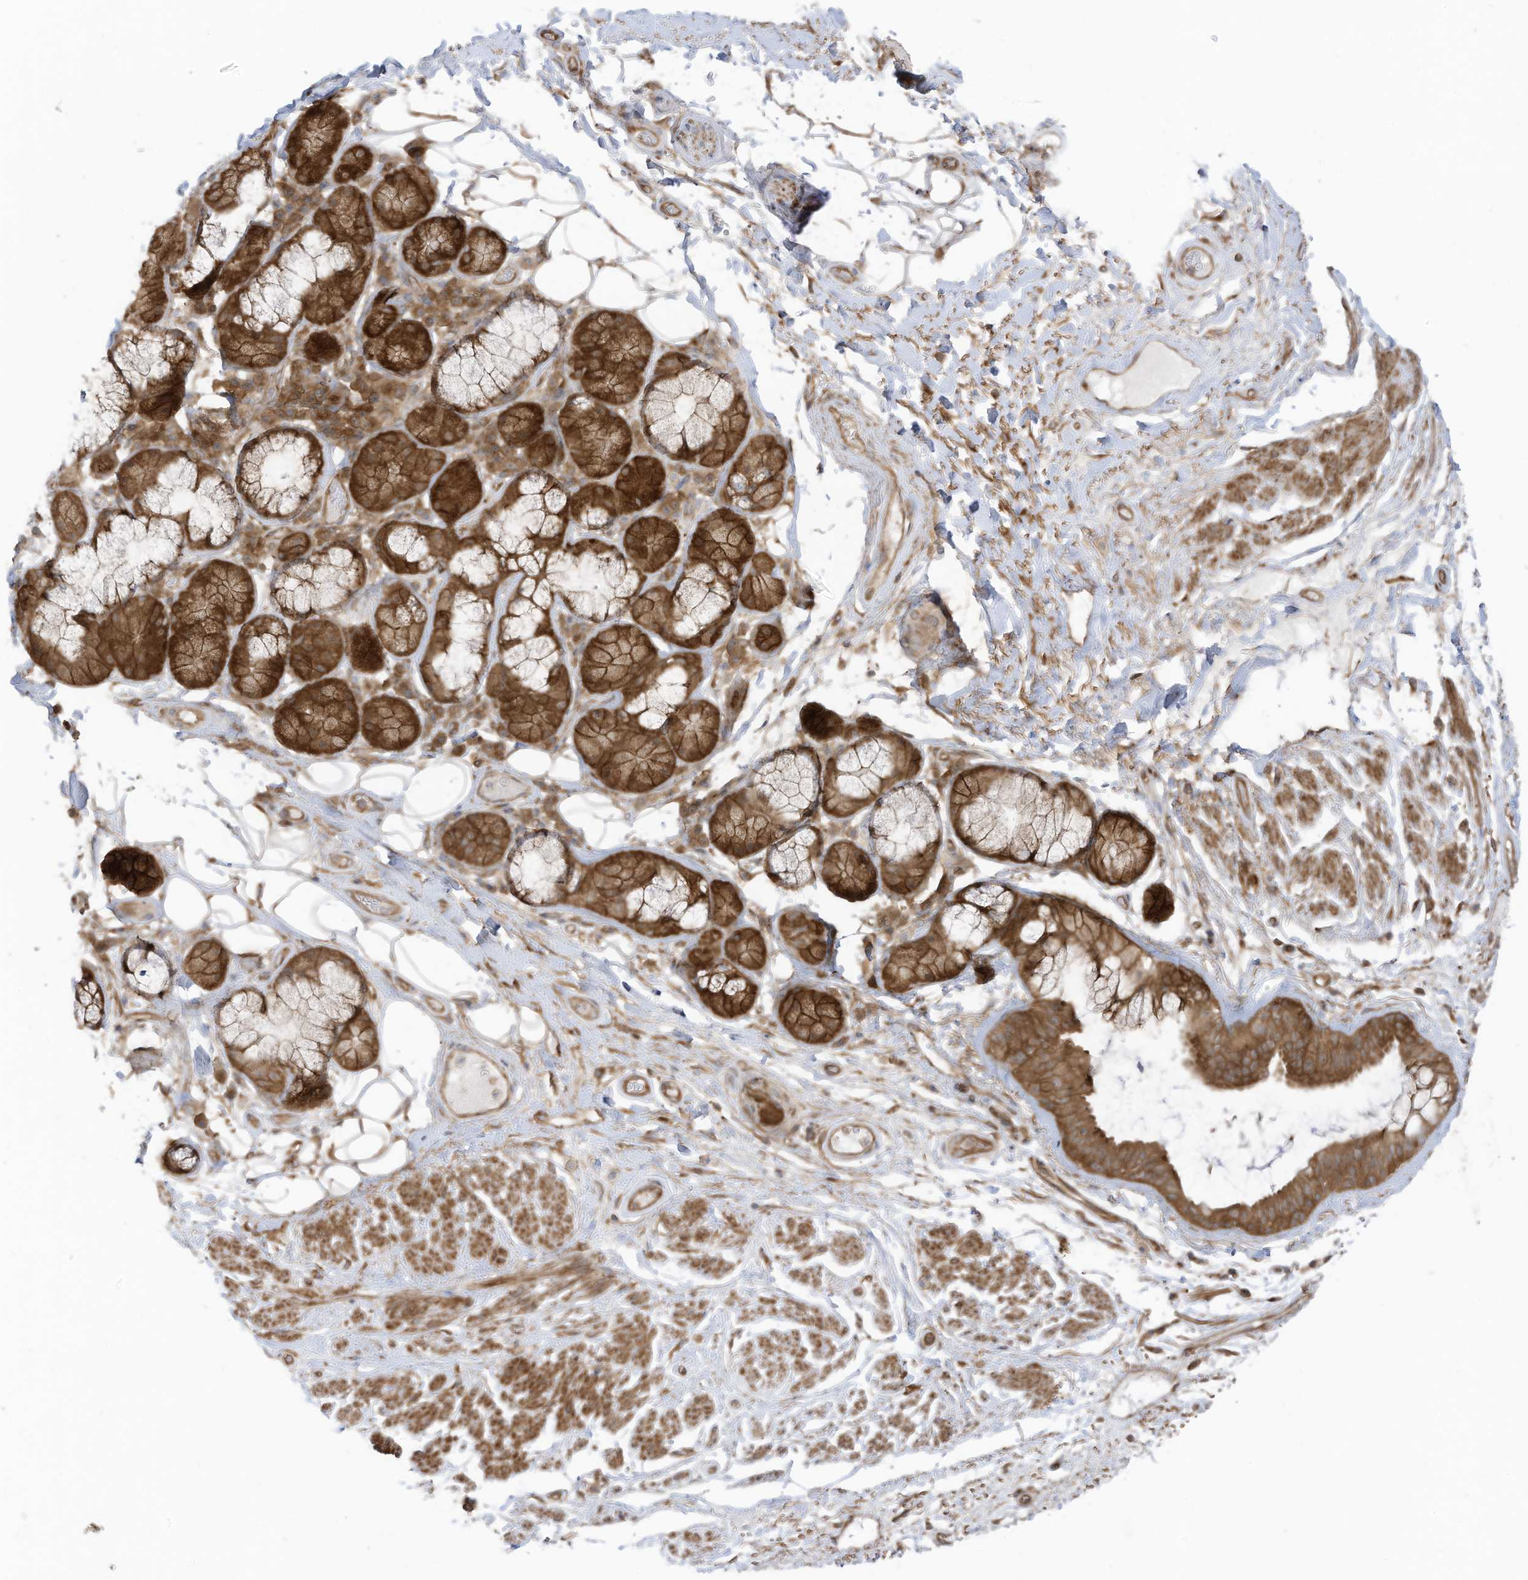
{"staining": {"intensity": "strong", "quantity": ">75%", "location": "cytoplasmic/membranous"}, "tissue": "bronchus", "cell_type": "Respiratory epithelial cells", "image_type": "normal", "snomed": [{"axis": "morphology", "description": "Normal tissue, NOS"}, {"axis": "morphology", "description": "Squamous cell carcinoma, NOS"}, {"axis": "topography", "description": "Lymph node"}, {"axis": "topography", "description": "Bronchus"}, {"axis": "topography", "description": "Lung"}], "caption": "Protein expression analysis of benign human bronchus reveals strong cytoplasmic/membranous positivity in about >75% of respiratory epithelial cells.", "gene": "REPS1", "patient": {"sex": "male", "age": 66}}